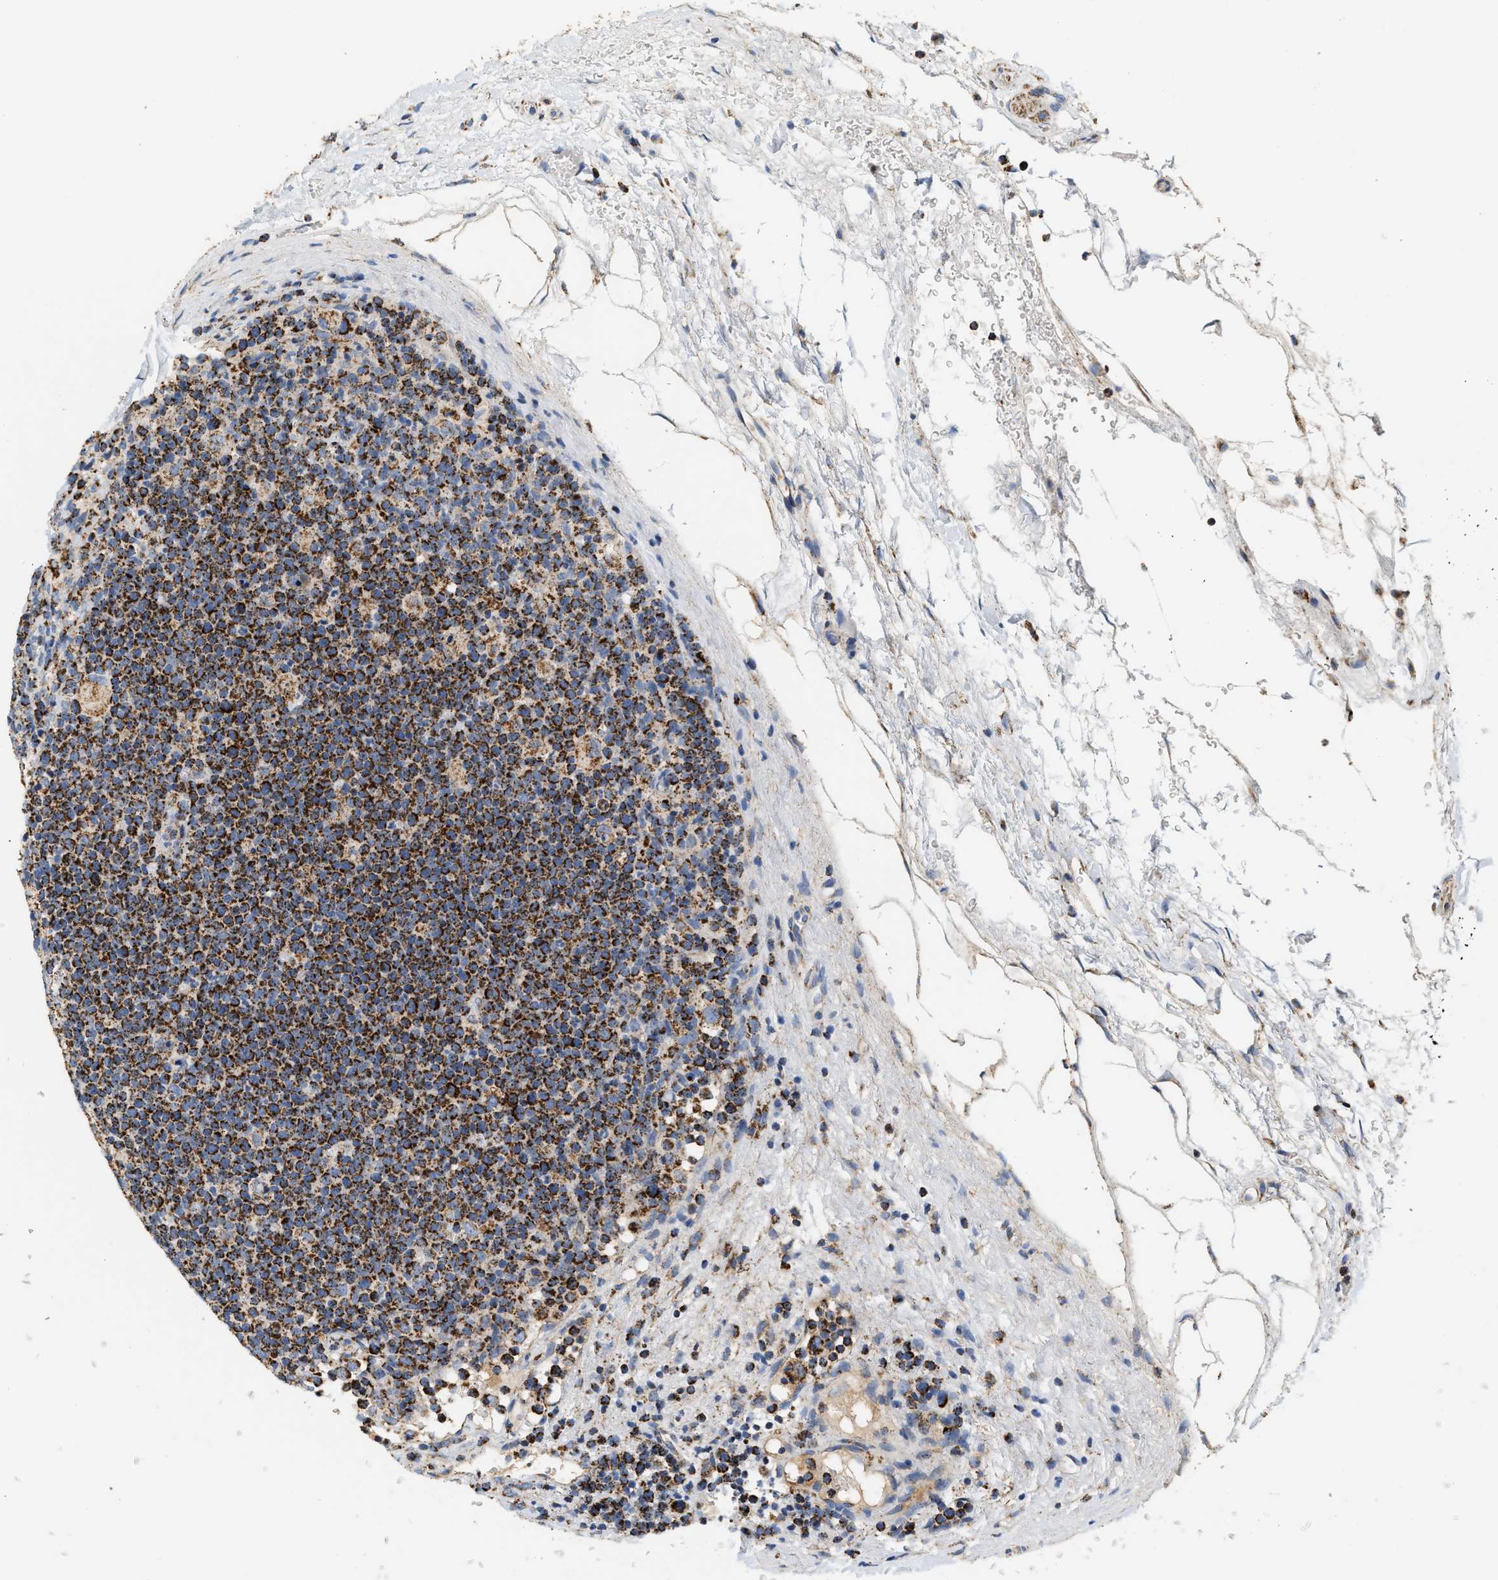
{"staining": {"intensity": "strong", "quantity": ">75%", "location": "cytoplasmic/membranous"}, "tissue": "lymphoma", "cell_type": "Tumor cells", "image_type": "cancer", "snomed": [{"axis": "morphology", "description": "Malignant lymphoma, non-Hodgkin's type, High grade"}, {"axis": "topography", "description": "Lymph node"}], "caption": "Lymphoma stained with IHC shows strong cytoplasmic/membranous positivity in about >75% of tumor cells. Using DAB (3,3'-diaminobenzidine) (brown) and hematoxylin (blue) stains, captured at high magnification using brightfield microscopy.", "gene": "SHMT2", "patient": {"sex": "male", "age": 61}}